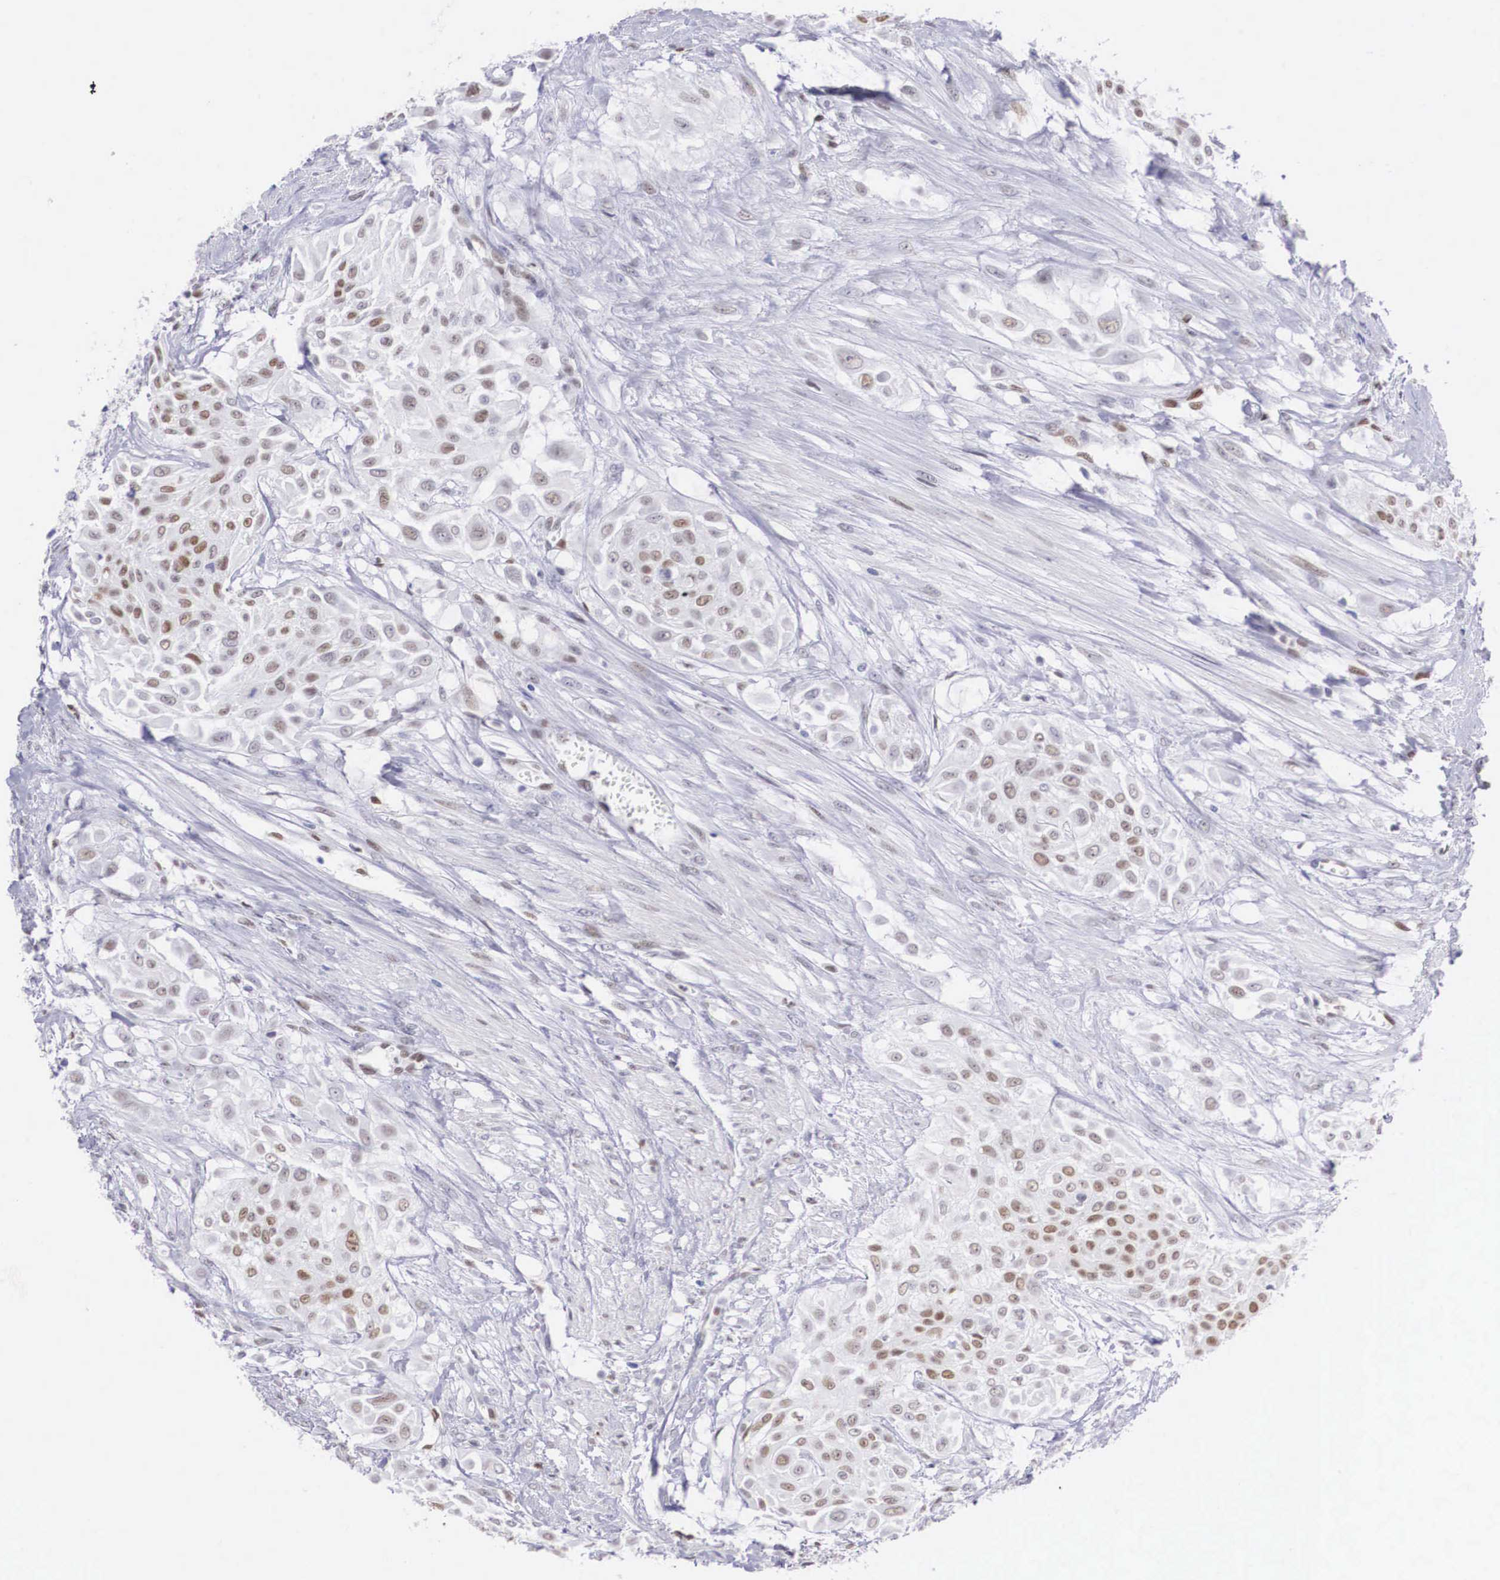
{"staining": {"intensity": "moderate", "quantity": "25%-75%", "location": "nuclear"}, "tissue": "urothelial cancer", "cell_type": "Tumor cells", "image_type": "cancer", "snomed": [{"axis": "morphology", "description": "Urothelial carcinoma, High grade"}, {"axis": "topography", "description": "Urinary bladder"}], "caption": "Urothelial cancer was stained to show a protein in brown. There is medium levels of moderate nuclear staining in about 25%-75% of tumor cells. (IHC, brightfield microscopy, high magnification).", "gene": "HMGN5", "patient": {"sex": "male", "age": 57}}